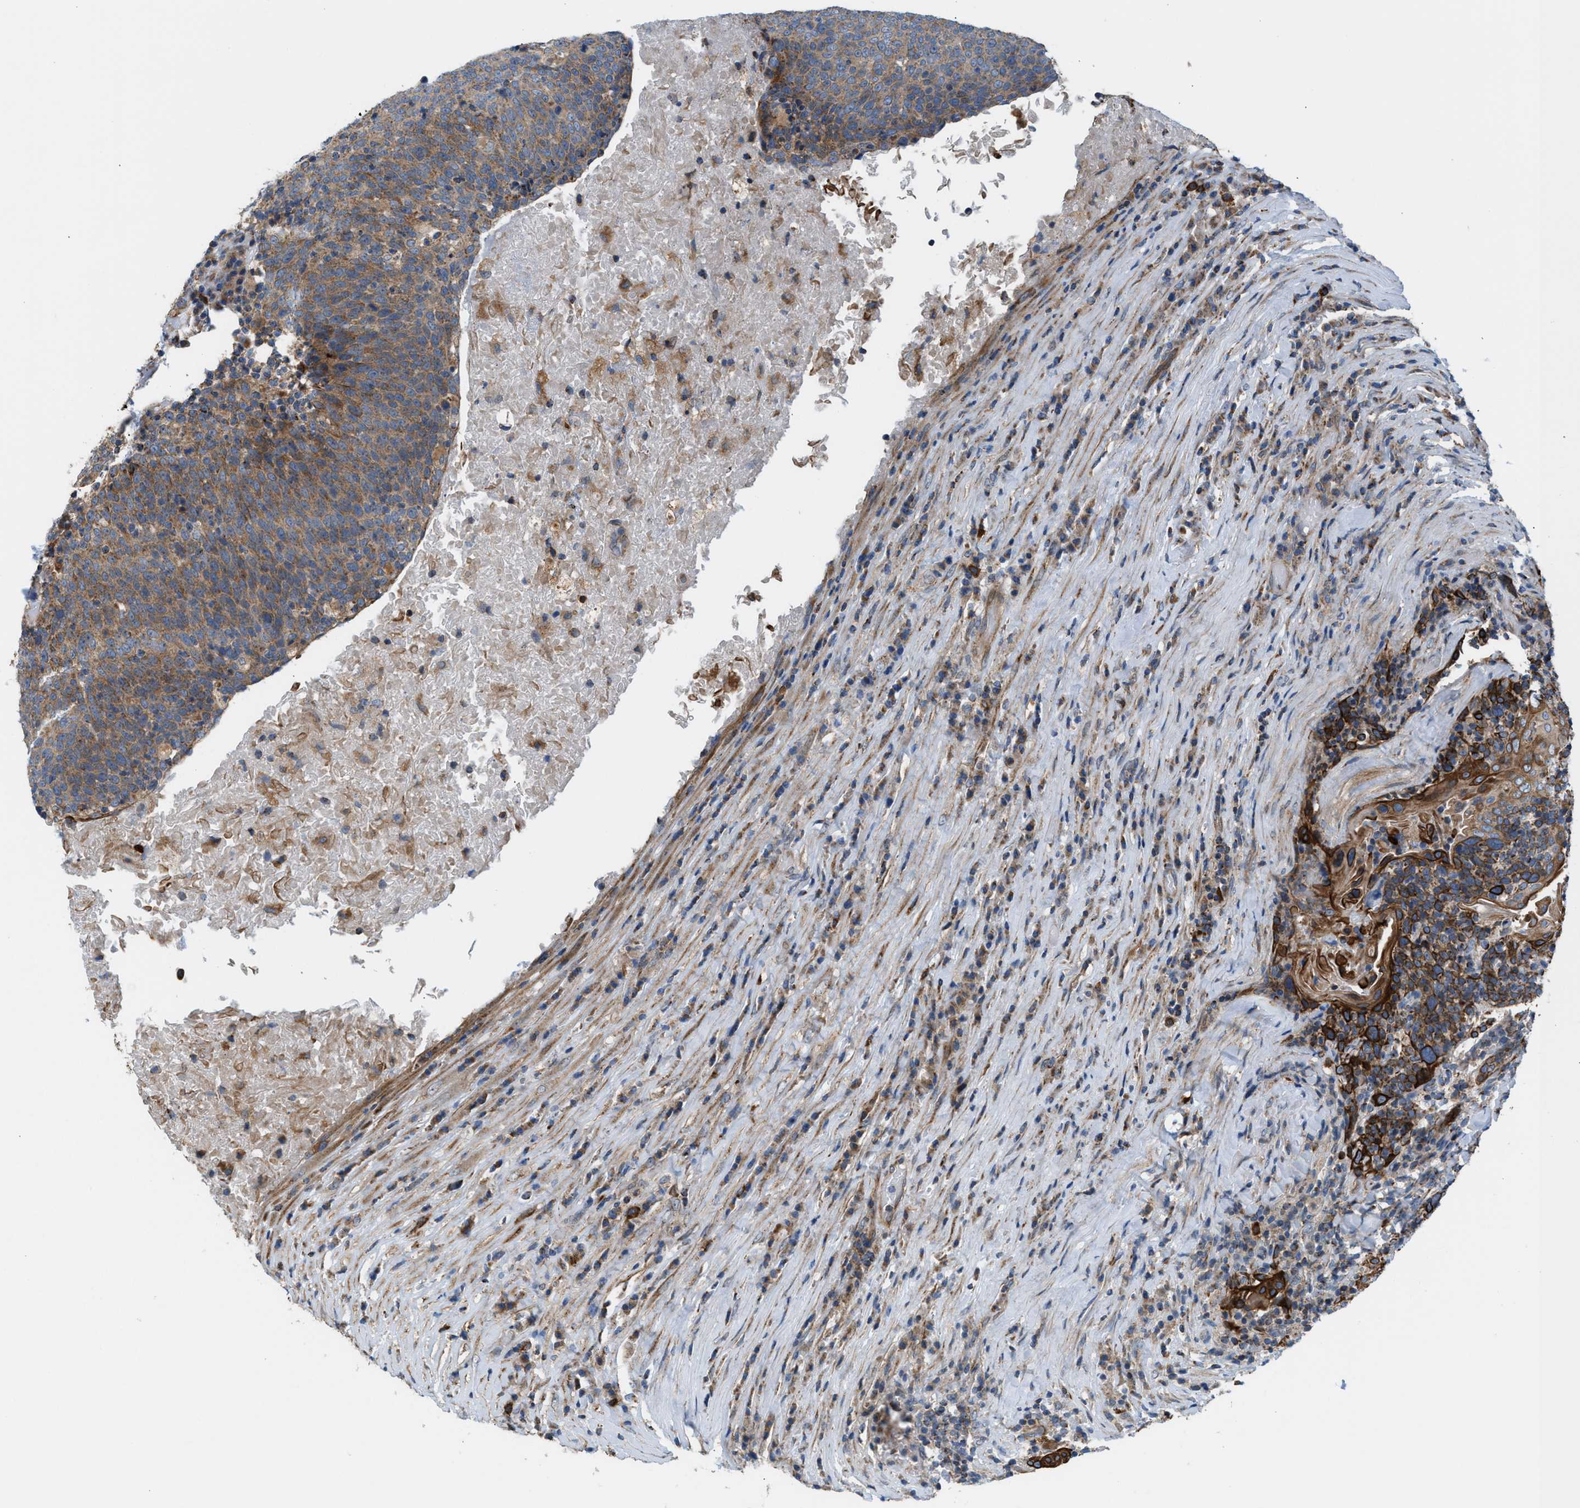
{"staining": {"intensity": "strong", "quantity": "25%-75%", "location": "cytoplasmic/membranous"}, "tissue": "head and neck cancer", "cell_type": "Tumor cells", "image_type": "cancer", "snomed": [{"axis": "morphology", "description": "Squamous cell carcinoma, NOS"}, {"axis": "morphology", "description": "Squamous cell carcinoma, metastatic, NOS"}, {"axis": "topography", "description": "Lymph node"}, {"axis": "topography", "description": "Head-Neck"}], "caption": "Tumor cells exhibit high levels of strong cytoplasmic/membranous positivity in approximately 25%-75% of cells in head and neck cancer (squamous cell carcinoma).", "gene": "PDCL", "patient": {"sex": "male", "age": 62}}